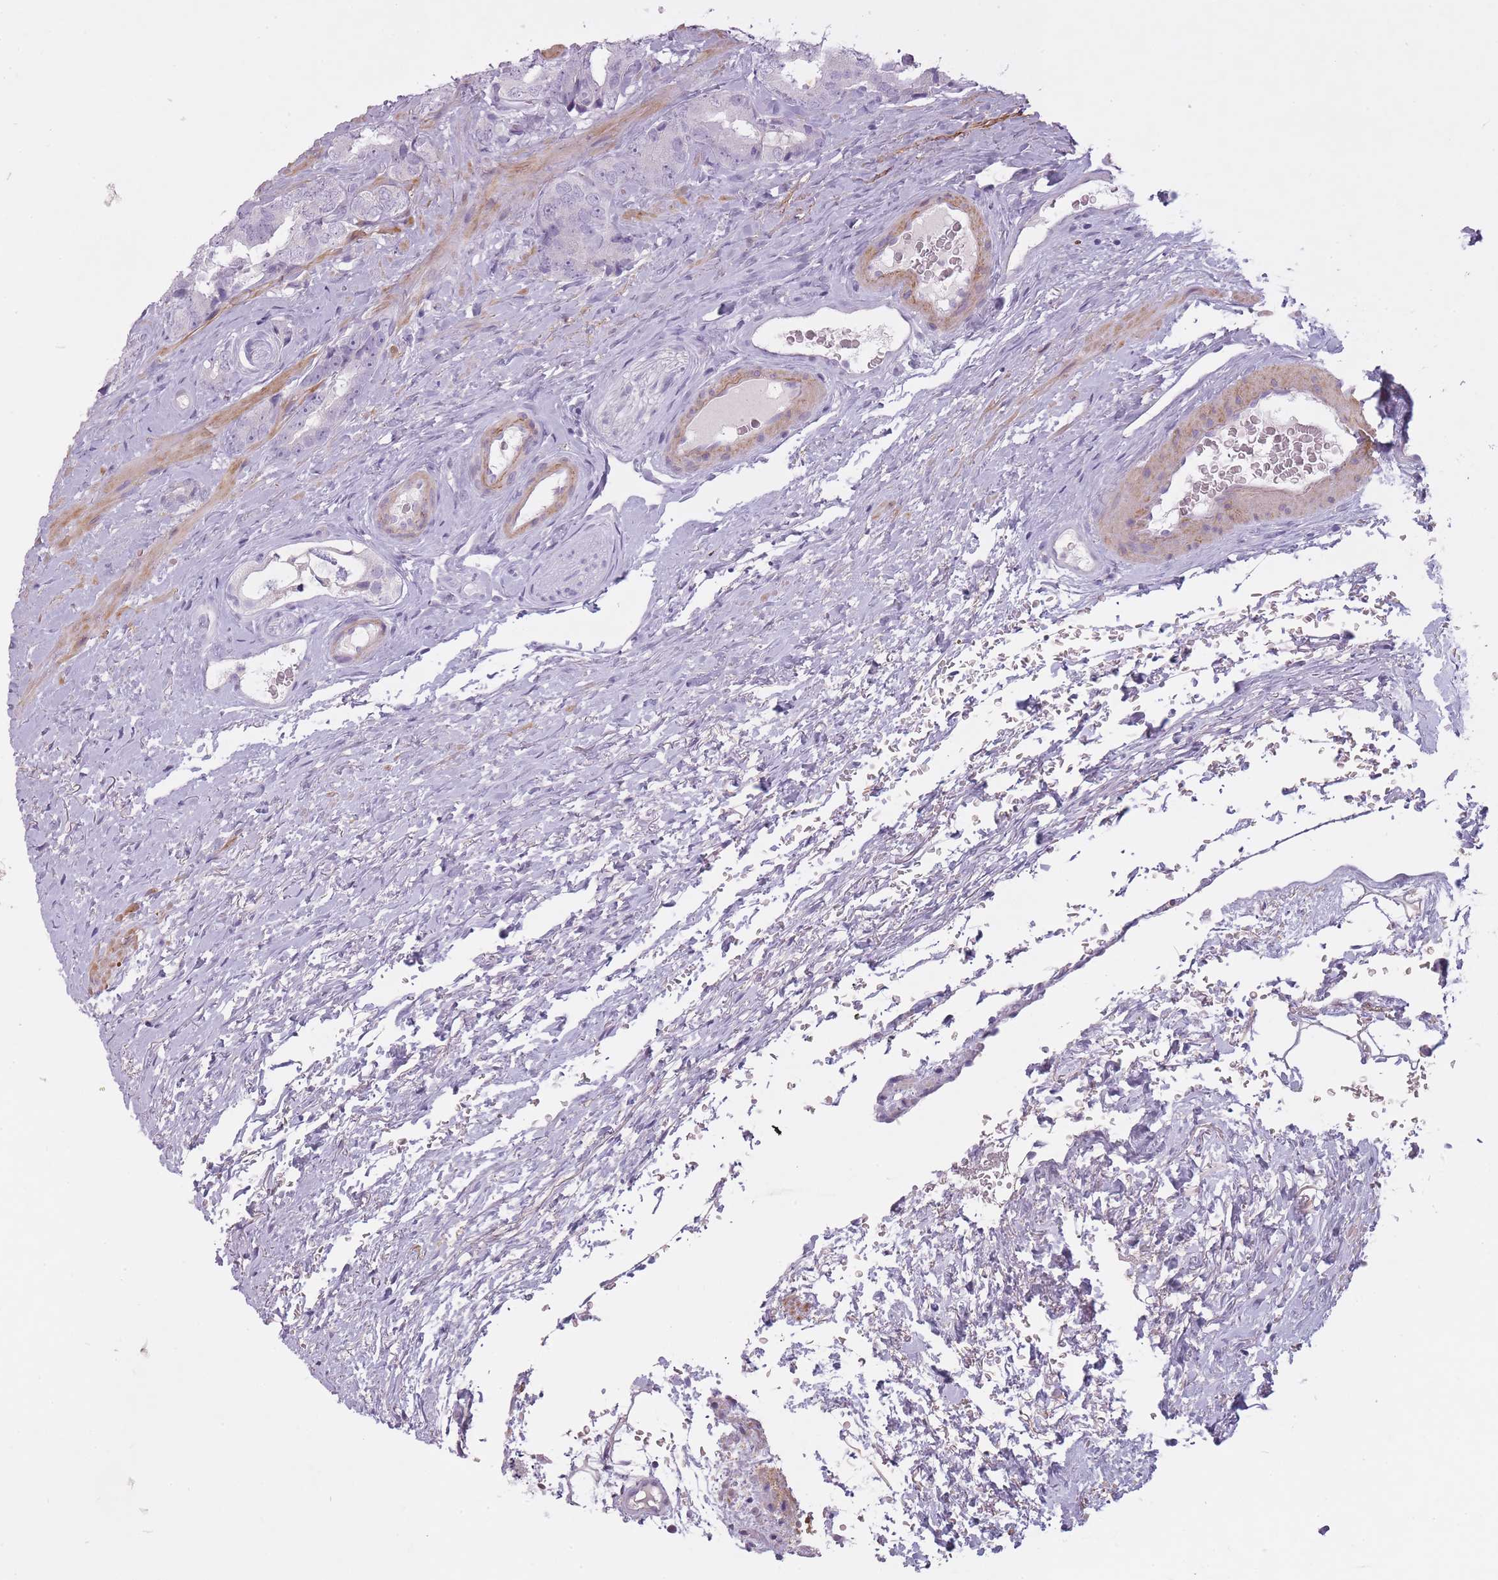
{"staining": {"intensity": "negative", "quantity": "none", "location": "none"}, "tissue": "prostate cancer", "cell_type": "Tumor cells", "image_type": "cancer", "snomed": [{"axis": "morphology", "description": "Adenocarcinoma, High grade"}, {"axis": "topography", "description": "Prostate"}], "caption": "A micrograph of adenocarcinoma (high-grade) (prostate) stained for a protein shows no brown staining in tumor cells.", "gene": "RFX4", "patient": {"sex": "male", "age": 71}}